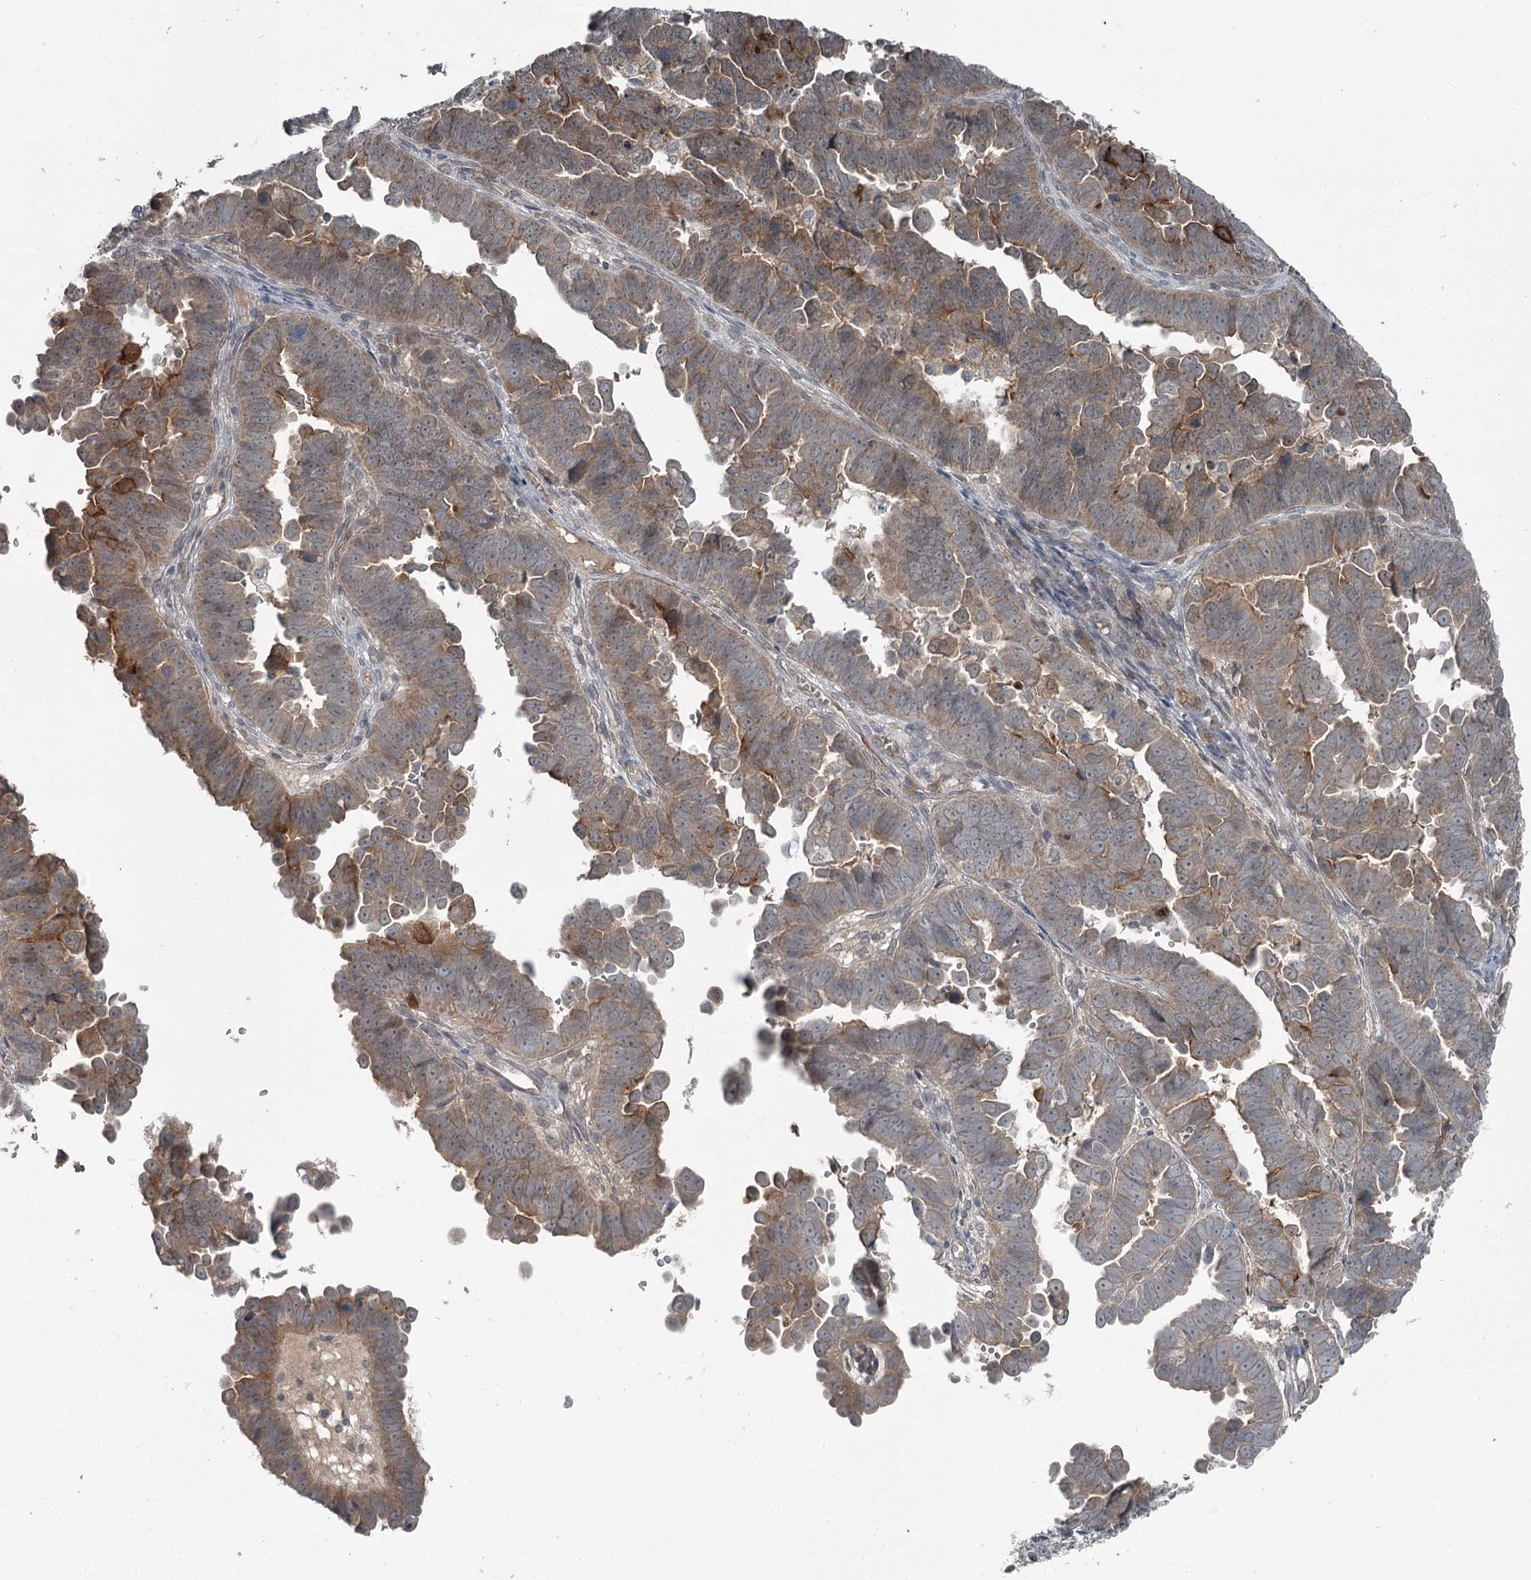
{"staining": {"intensity": "moderate", "quantity": "<25%", "location": "cytoplasmic/membranous"}, "tissue": "endometrial cancer", "cell_type": "Tumor cells", "image_type": "cancer", "snomed": [{"axis": "morphology", "description": "Adenocarcinoma, NOS"}, {"axis": "topography", "description": "Endometrium"}], "caption": "A brown stain labels moderate cytoplasmic/membranous expression of a protein in endometrial cancer tumor cells.", "gene": "SLC39A8", "patient": {"sex": "female", "age": 75}}